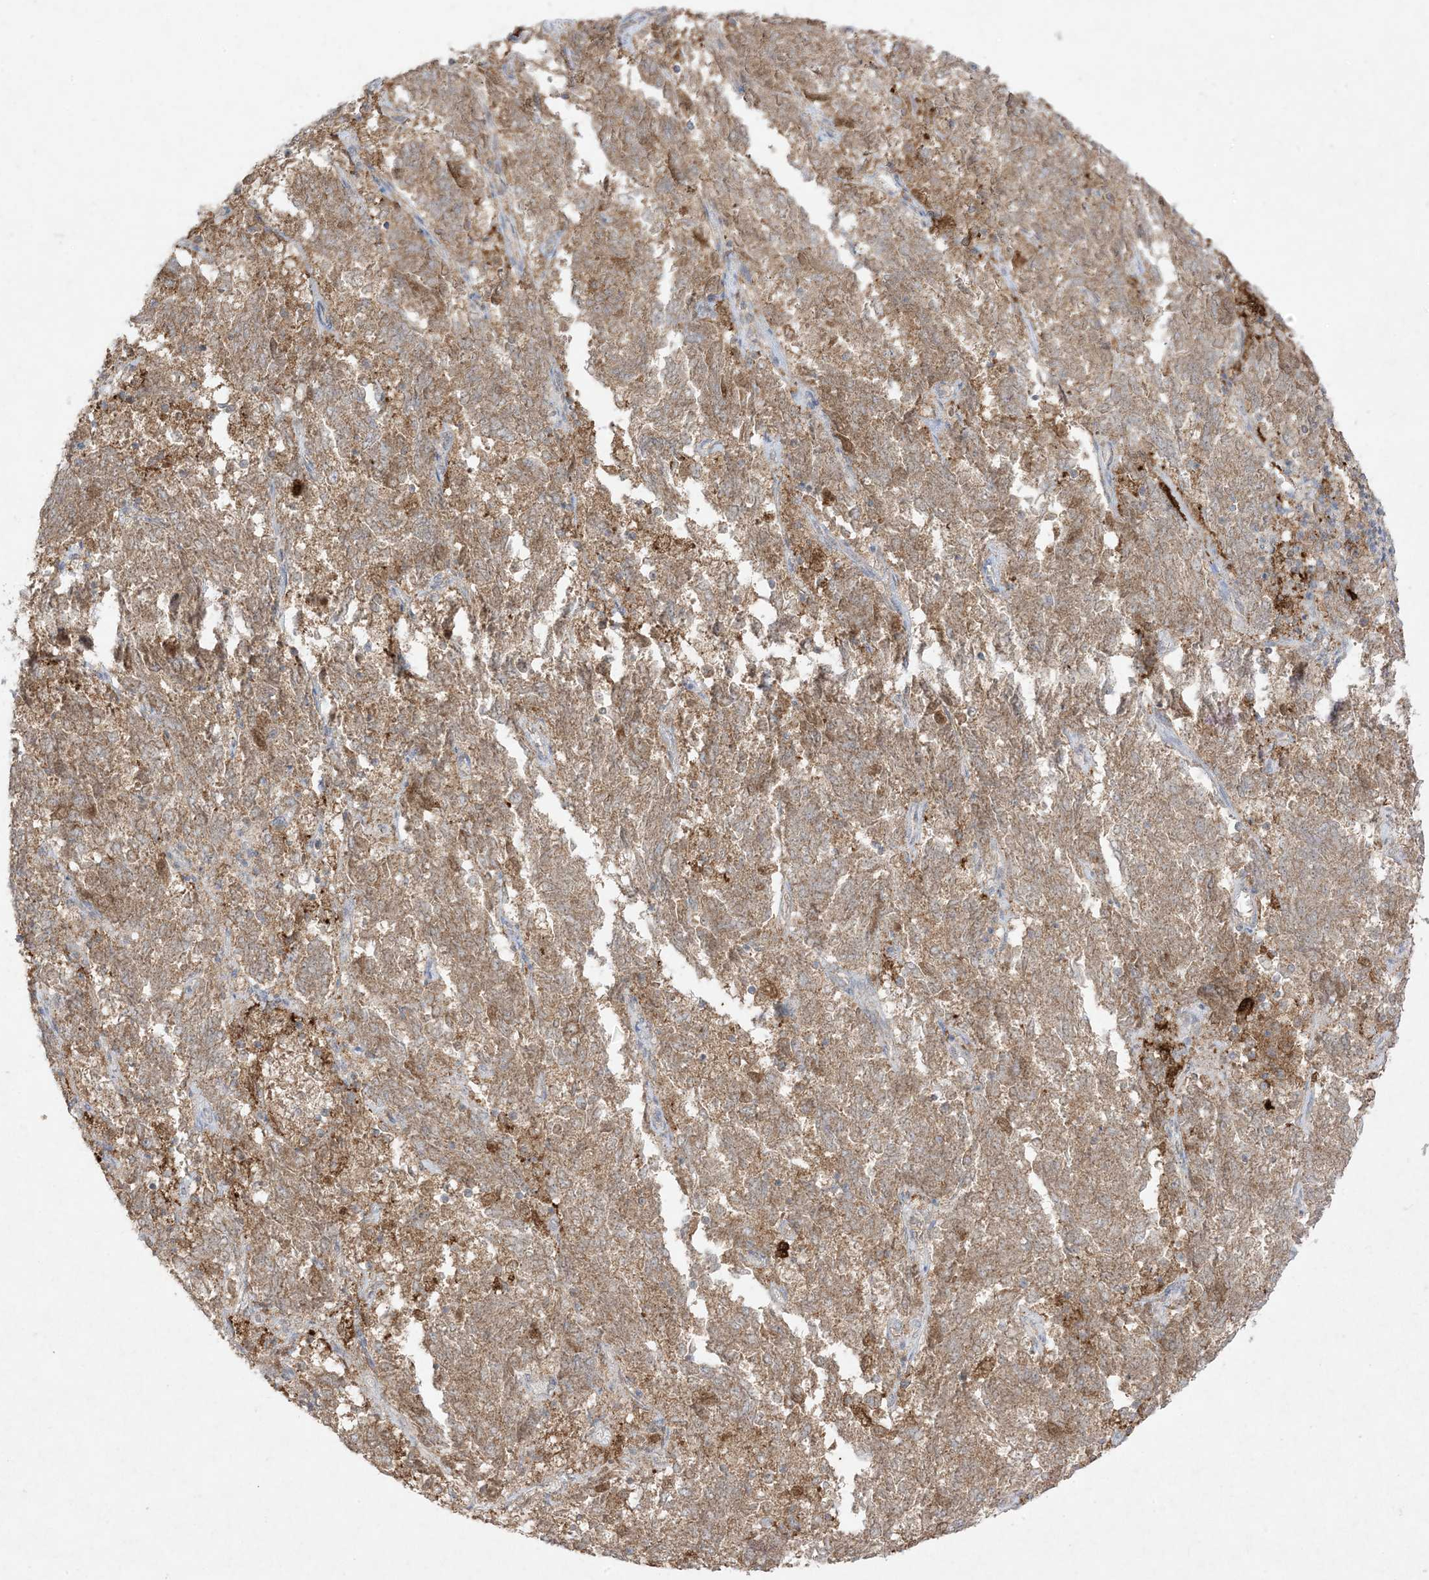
{"staining": {"intensity": "moderate", "quantity": ">75%", "location": "cytoplasmic/membranous"}, "tissue": "endometrial cancer", "cell_type": "Tumor cells", "image_type": "cancer", "snomed": [{"axis": "morphology", "description": "Adenocarcinoma, NOS"}, {"axis": "topography", "description": "Endometrium"}], "caption": "Human adenocarcinoma (endometrial) stained for a protein (brown) reveals moderate cytoplasmic/membranous positive expression in approximately >75% of tumor cells.", "gene": "UBE2C", "patient": {"sex": "female", "age": 80}}